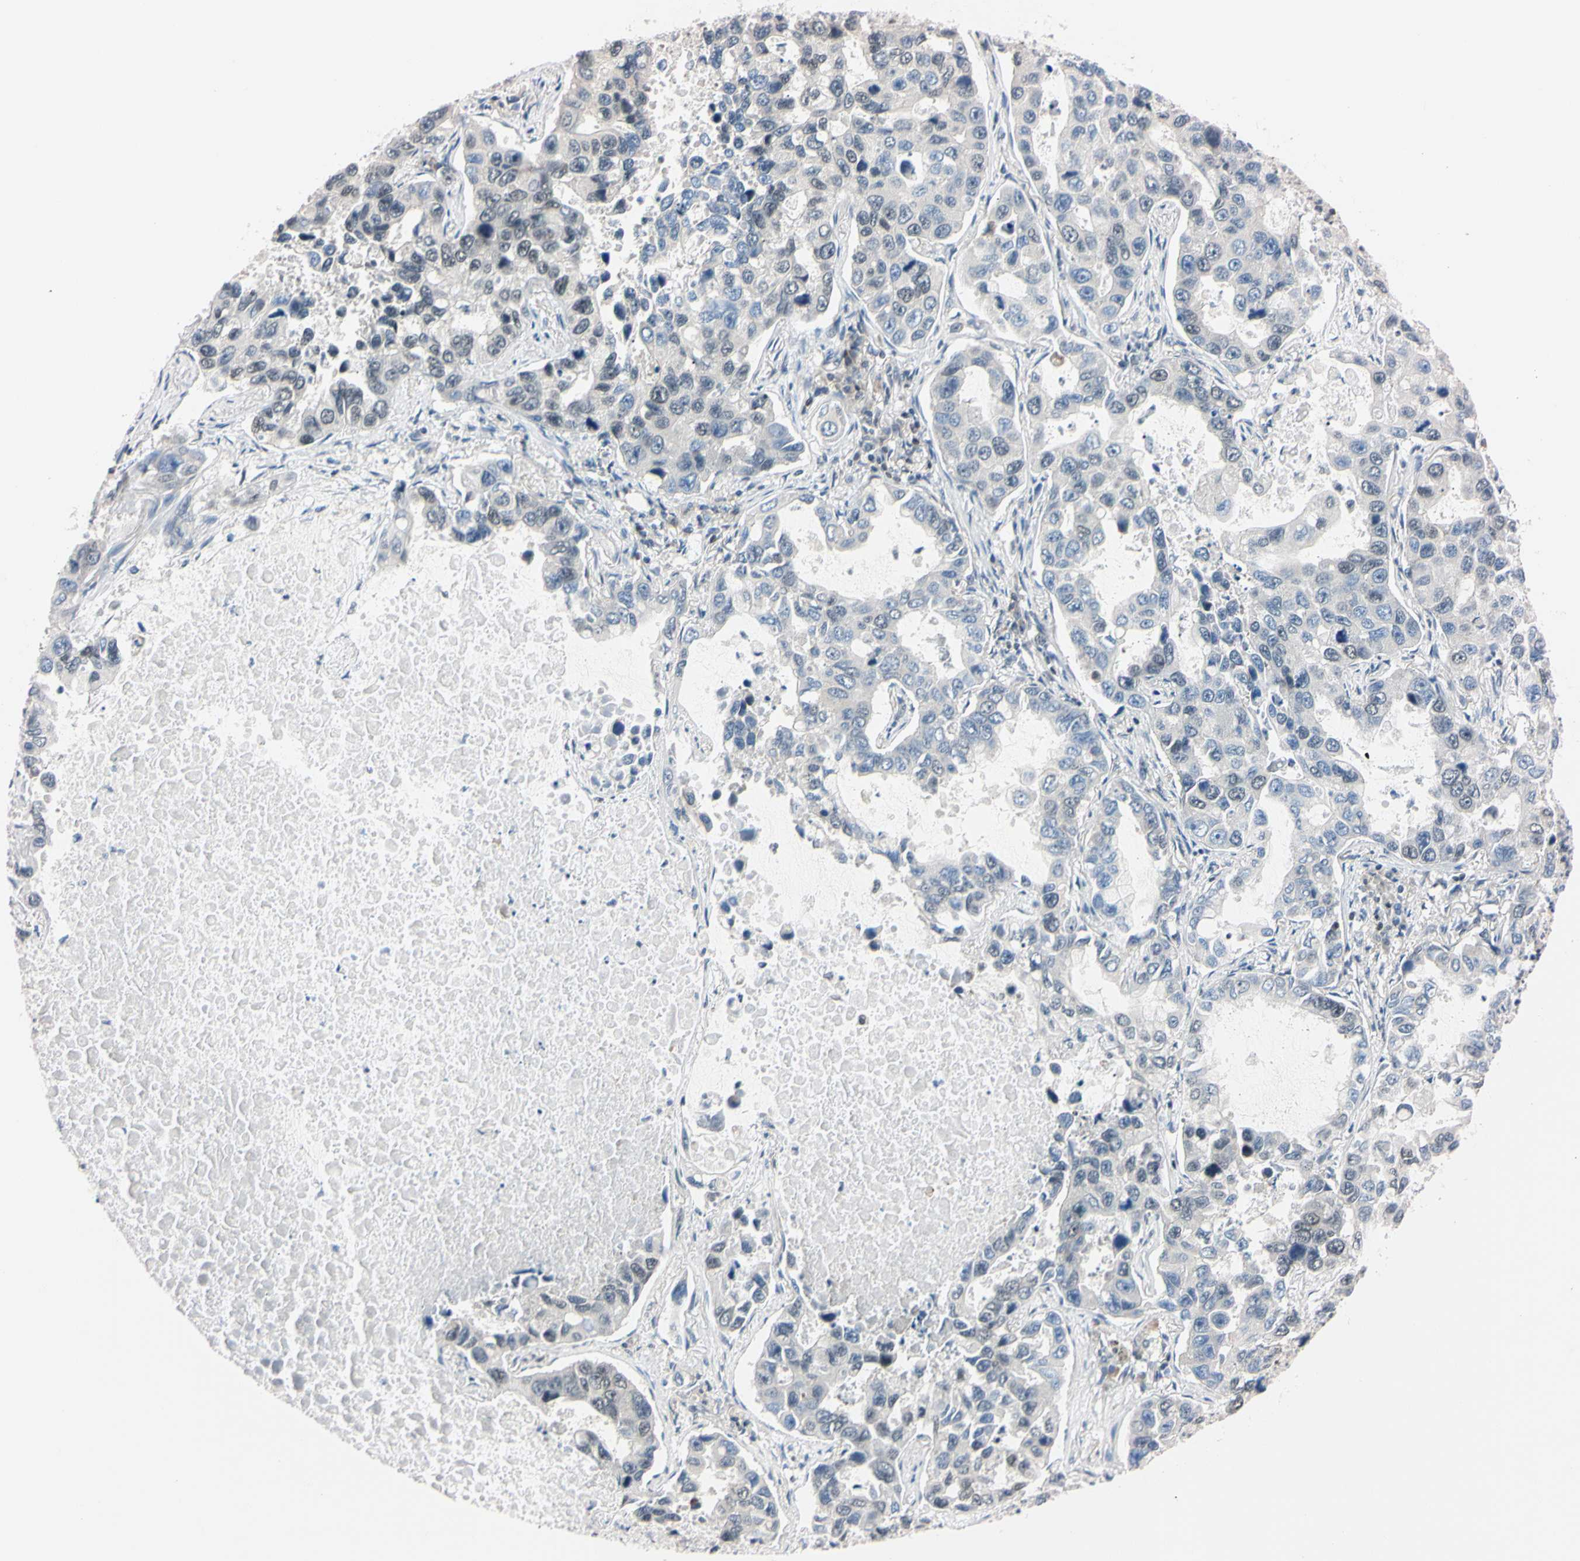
{"staining": {"intensity": "negative", "quantity": "none", "location": "none"}, "tissue": "lung cancer", "cell_type": "Tumor cells", "image_type": "cancer", "snomed": [{"axis": "morphology", "description": "Adenocarcinoma, NOS"}, {"axis": "topography", "description": "Lung"}], "caption": "Immunohistochemistry (IHC) micrograph of neoplastic tissue: adenocarcinoma (lung) stained with DAB (3,3'-diaminobenzidine) reveals no significant protein staining in tumor cells. (DAB (3,3'-diaminobenzidine) immunohistochemistry (IHC) with hematoxylin counter stain).", "gene": "C1orf174", "patient": {"sex": "male", "age": 64}}